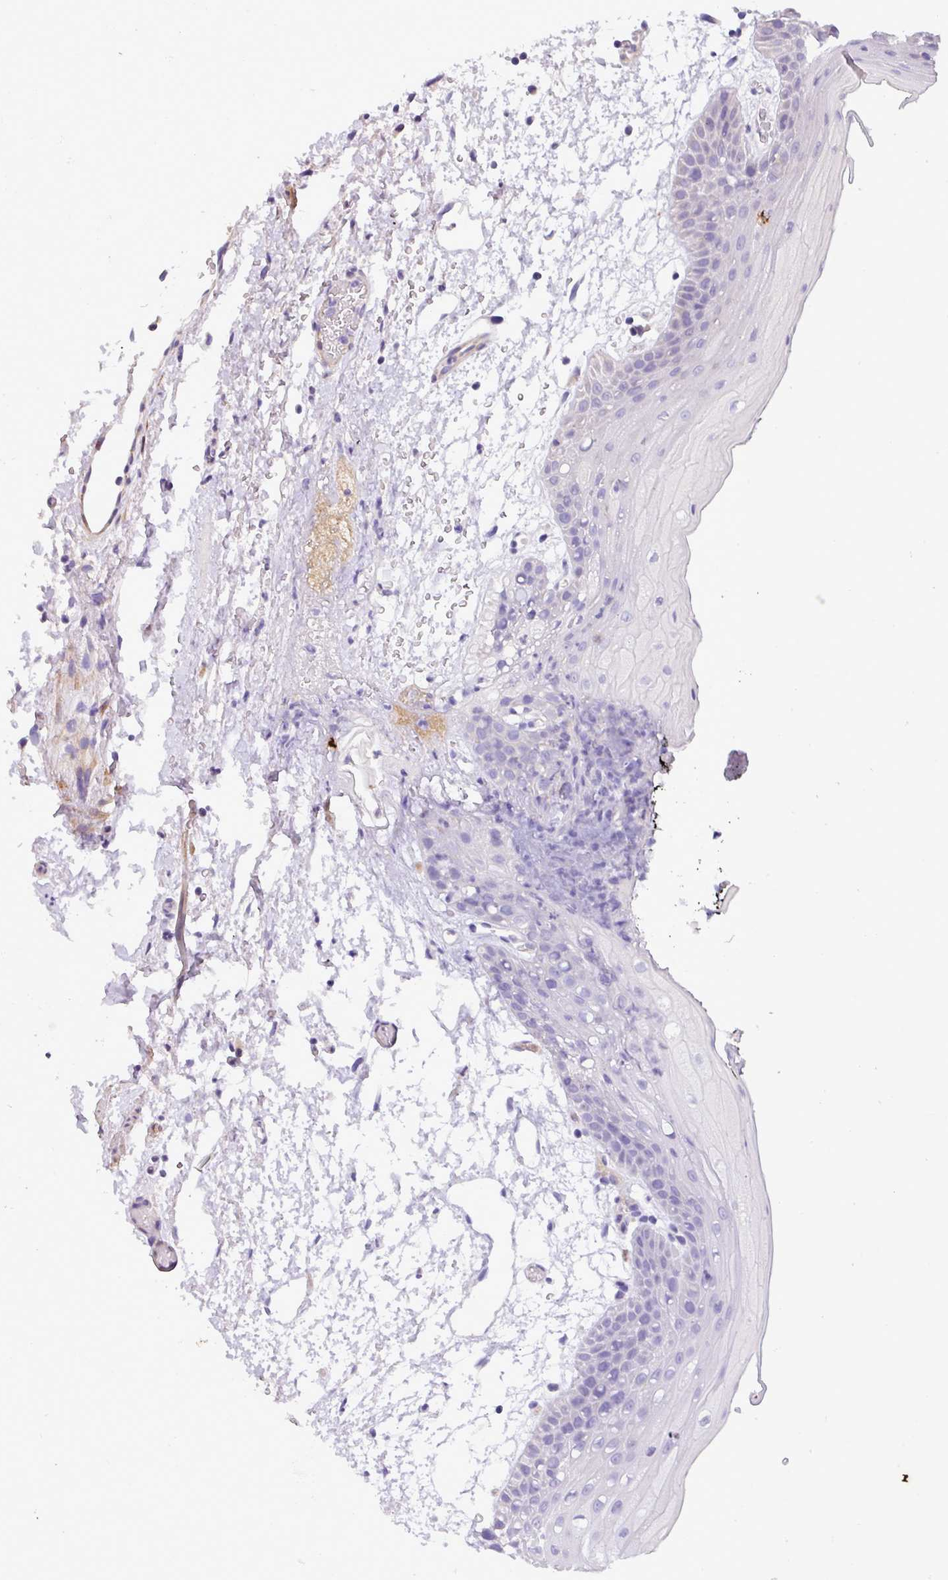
{"staining": {"intensity": "negative", "quantity": "none", "location": "none"}, "tissue": "oral mucosa", "cell_type": "Squamous epithelial cells", "image_type": "normal", "snomed": [{"axis": "morphology", "description": "Normal tissue, NOS"}, {"axis": "topography", "description": "Oral tissue"}, {"axis": "topography", "description": "Tounge, NOS"}], "caption": "Oral mucosa was stained to show a protein in brown. There is no significant positivity in squamous epithelial cells. (DAB (3,3'-diaminobenzidine) immunohistochemistry with hematoxylin counter stain).", "gene": "CASS4", "patient": {"sex": "female", "age": 59}}